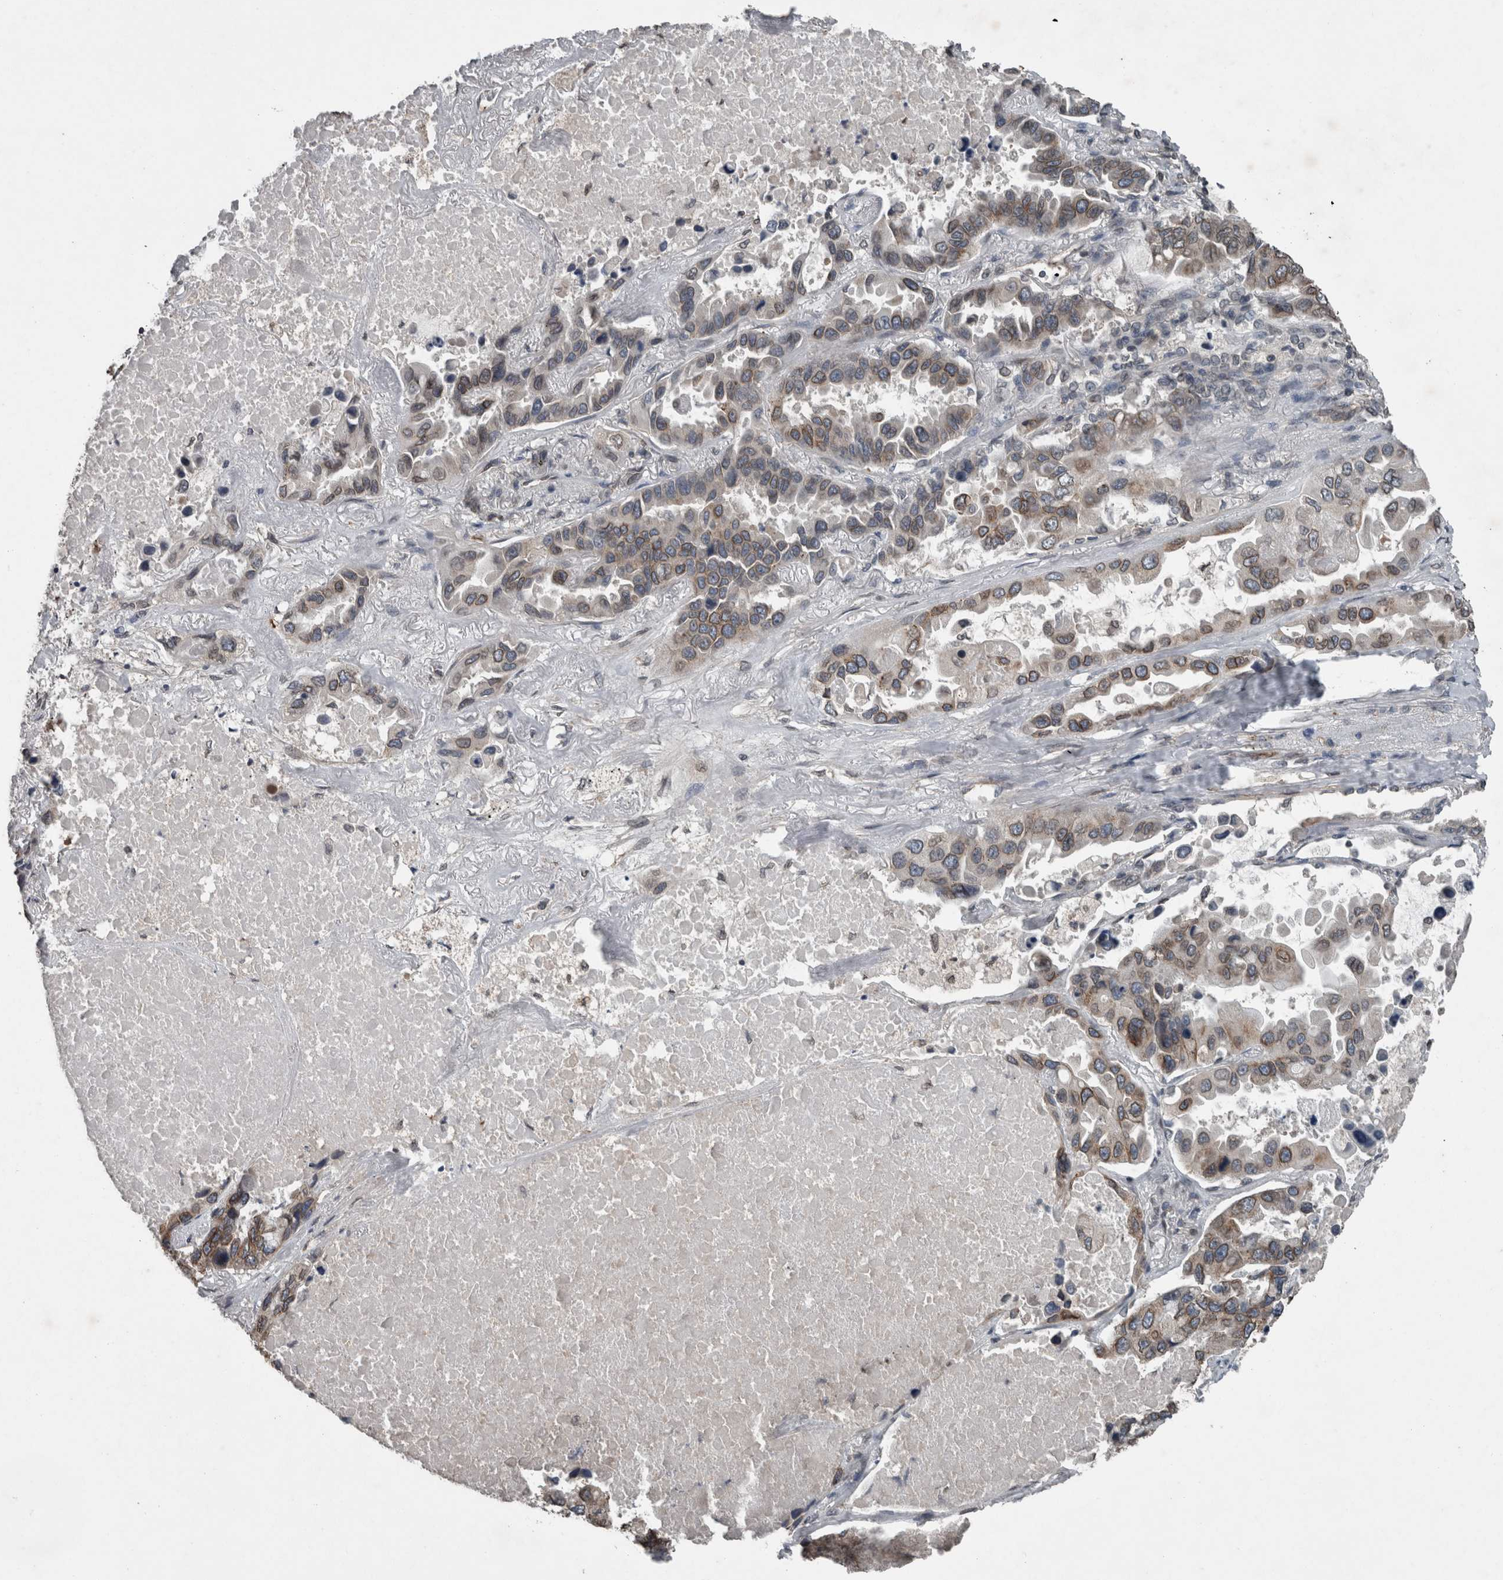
{"staining": {"intensity": "moderate", "quantity": "25%-75%", "location": "cytoplasmic/membranous,nuclear"}, "tissue": "lung cancer", "cell_type": "Tumor cells", "image_type": "cancer", "snomed": [{"axis": "morphology", "description": "Adenocarcinoma, NOS"}, {"axis": "topography", "description": "Lung"}], "caption": "Immunohistochemistry (IHC) (DAB (3,3'-diaminobenzidine)) staining of human lung cancer (adenocarcinoma) displays moderate cytoplasmic/membranous and nuclear protein expression in about 25%-75% of tumor cells.", "gene": "RANBP2", "patient": {"sex": "male", "age": 64}}